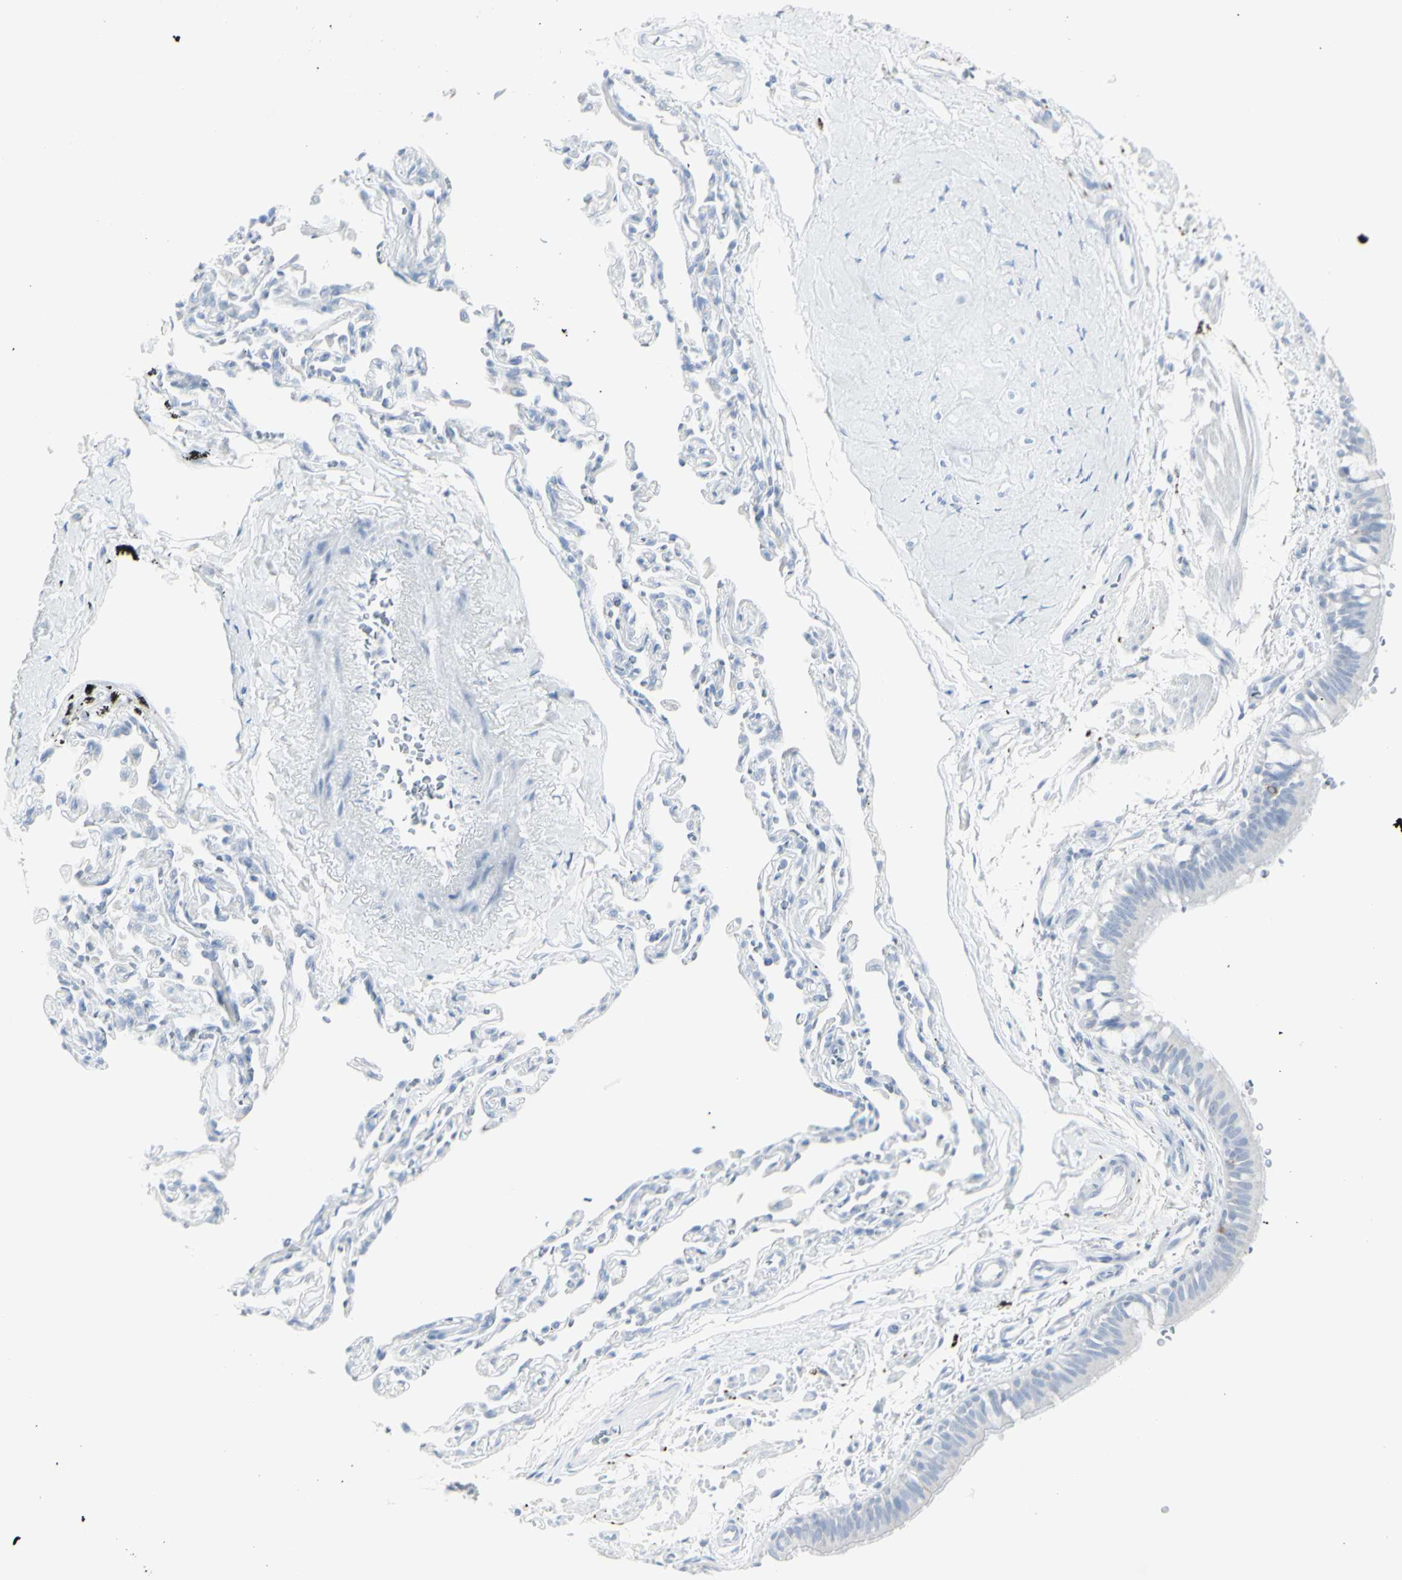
{"staining": {"intensity": "negative", "quantity": "none", "location": "none"}, "tissue": "bronchus", "cell_type": "Respiratory epithelial cells", "image_type": "normal", "snomed": [{"axis": "morphology", "description": "Normal tissue, NOS"}, {"axis": "topography", "description": "Bronchus"}, {"axis": "topography", "description": "Lung"}], "caption": "An image of bronchus stained for a protein reveals no brown staining in respiratory epithelial cells. (Immunohistochemistry, brightfield microscopy, high magnification).", "gene": "ENSG00000198211", "patient": {"sex": "male", "age": 64}}